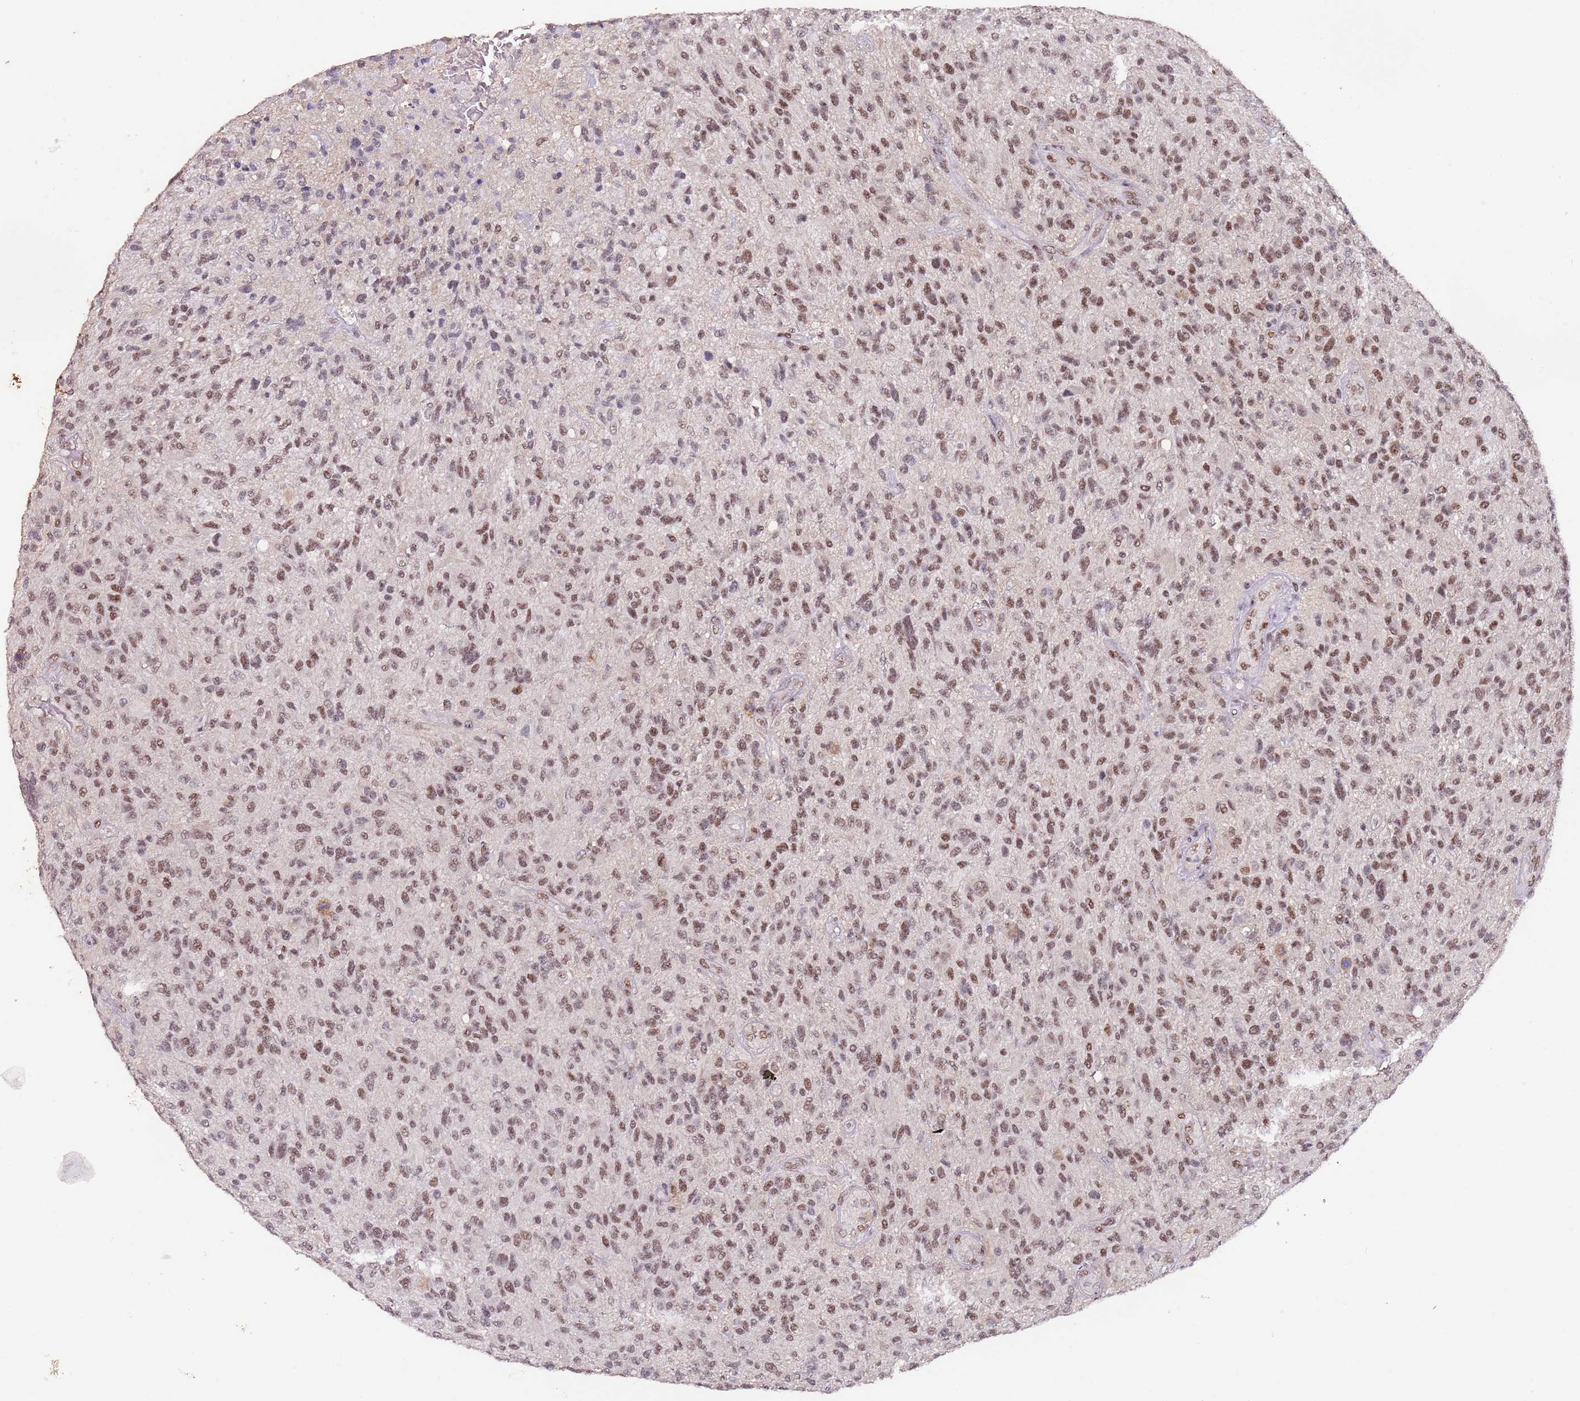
{"staining": {"intensity": "moderate", "quantity": ">75%", "location": "nuclear"}, "tissue": "glioma", "cell_type": "Tumor cells", "image_type": "cancer", "snomed": [{"axis": "morphology", "description": "Glioma, malignant, High grade"}, {"axis": "topography", "description": "Brain"}], "caption": "The histopathology image exhibits immunohistochemical staining of glioma. There is moderate nuclear expression is seen in about >75% of tumor cells.", "gene": "CIZ1", "patient": {"sex": "male", "age": 47}}